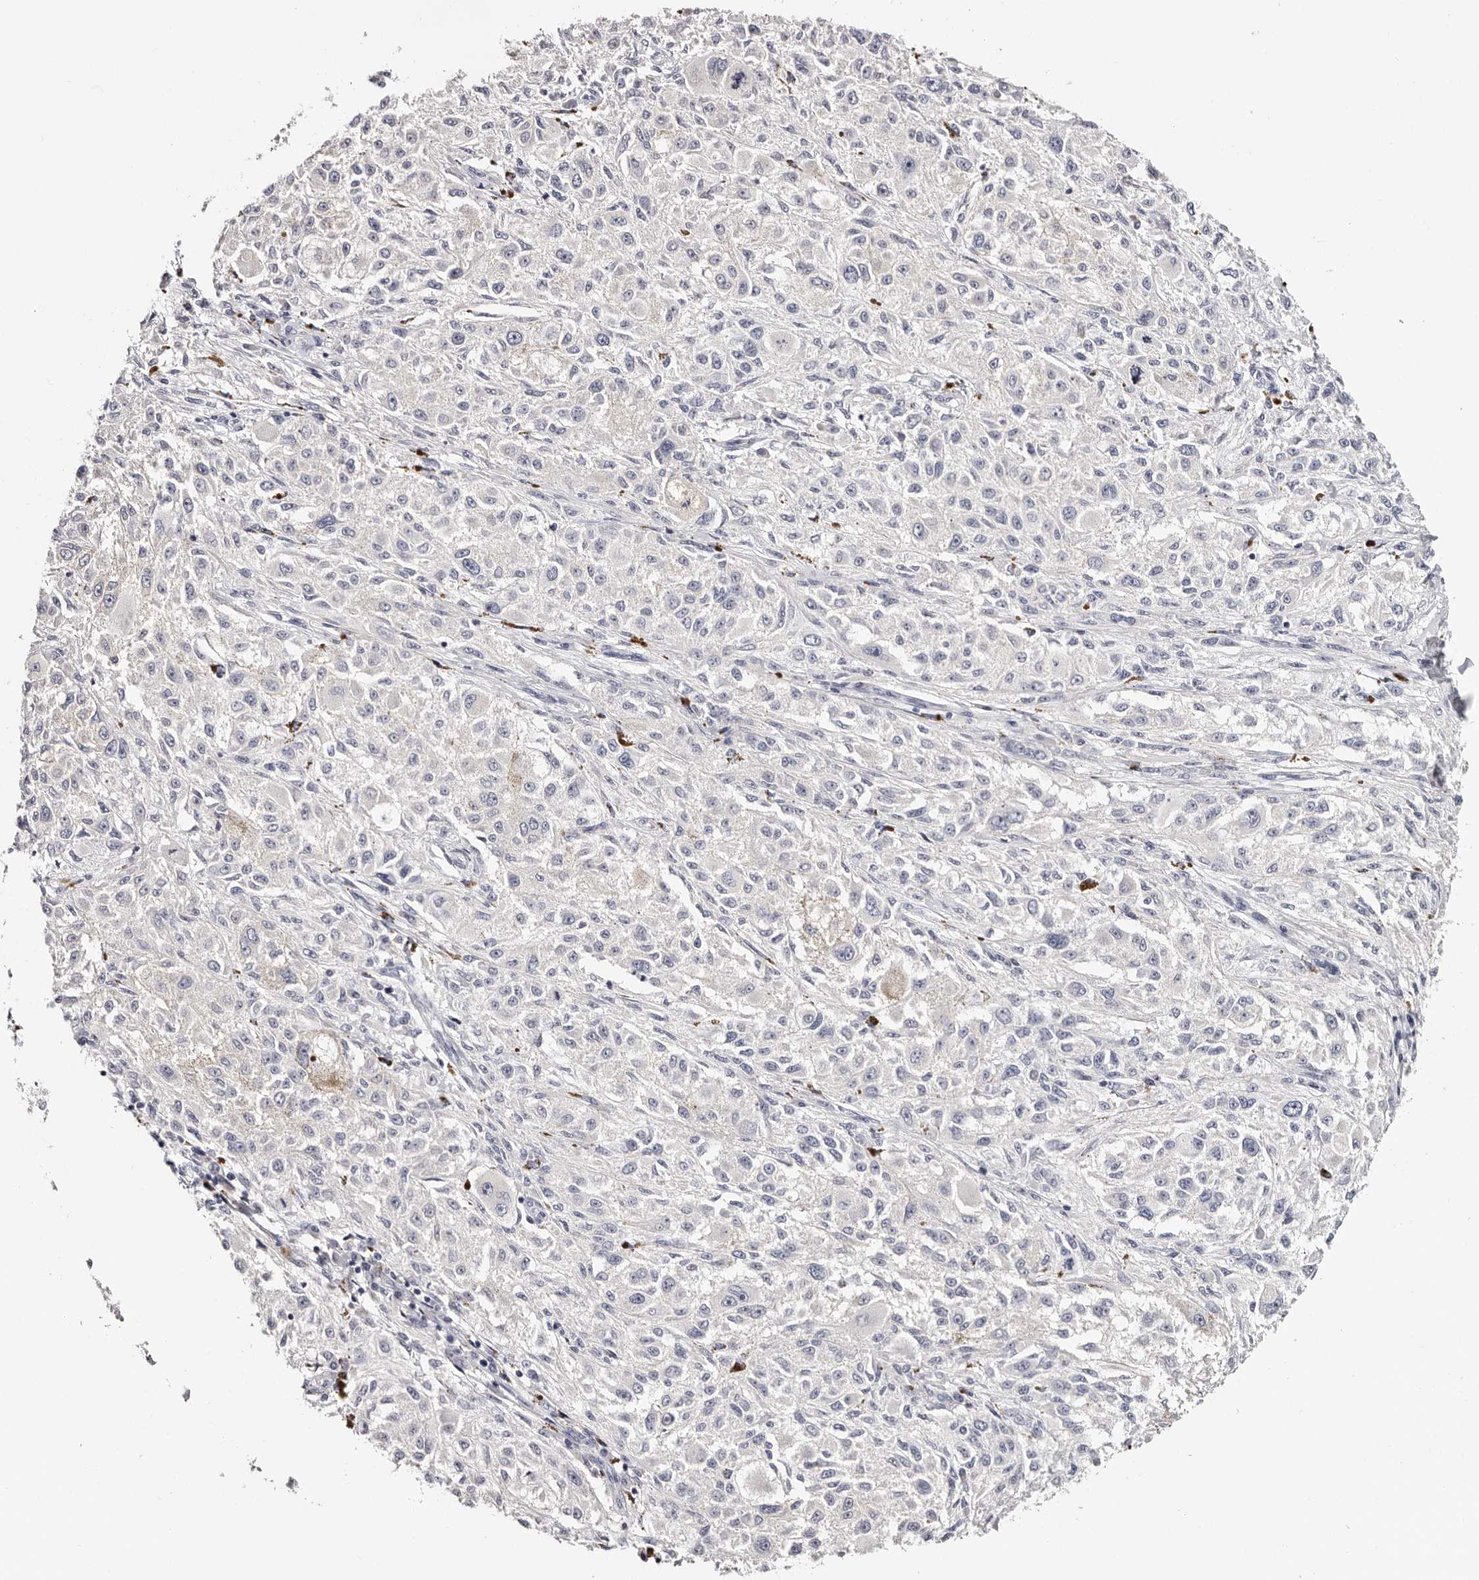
{"staining": {"intensity": "negative", "quantity": "none", "location": "none"}, "tissue": "melanoma", "cell_type": "Tumor cells", "image_type": "cancer", "snomed": [{"axis": "morphology", "description": "Necrosis, NOS"}, {"axis": "morphology", "description": "Malignant melanoma, NOS"}, {"axis": "topography", "description": "Skin"}], "caption": "Human malignant melanoma stained for a protein using immunohistochemistry reveals no expression in tumor cells.", "gene": "ROM1", "patient": {"sex": "female", "age": 87}}